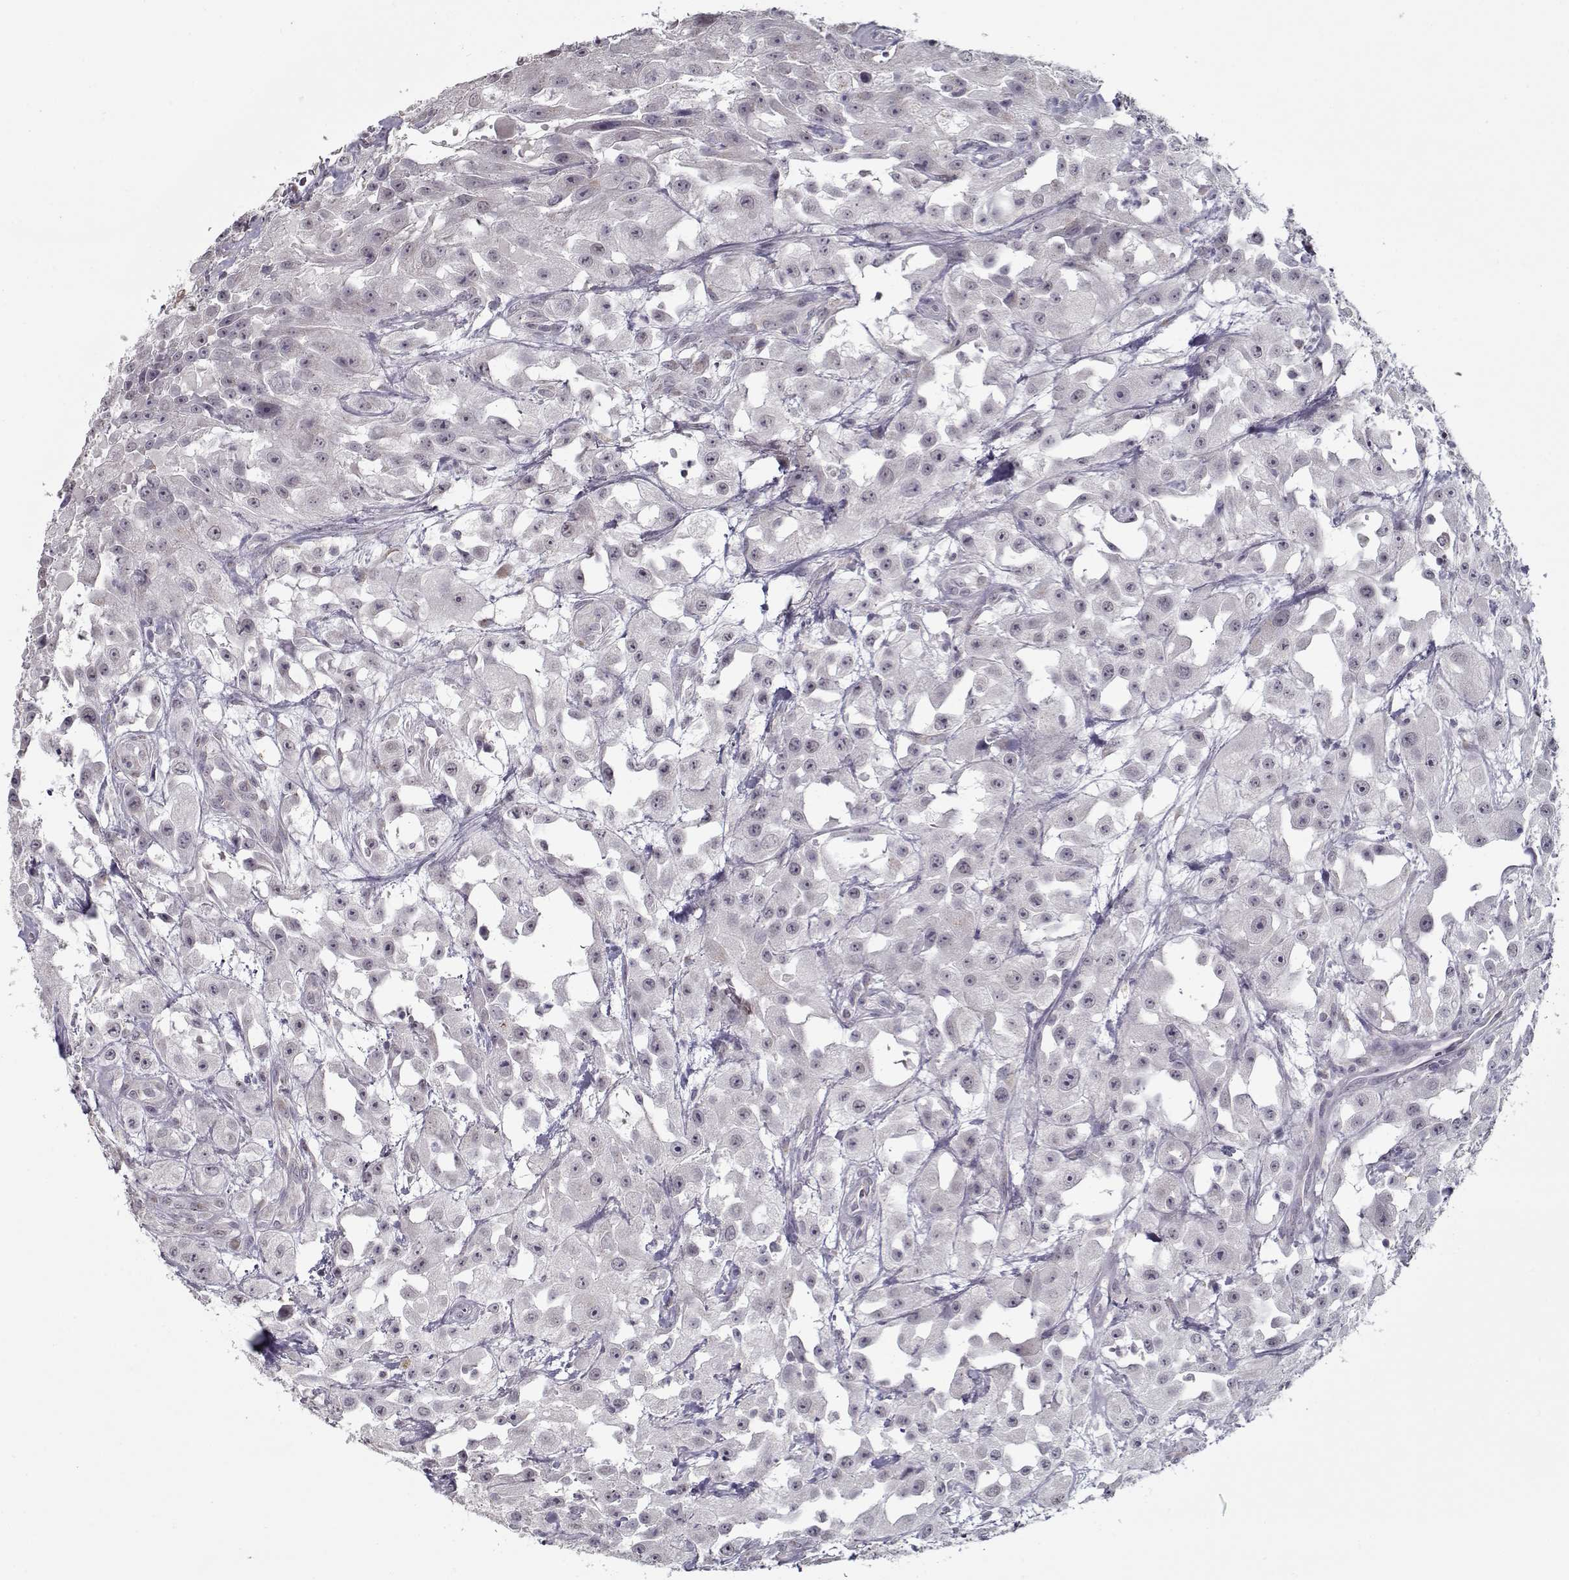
{"staining": {"intensity": "negative", "quantity": "none", "location": "none"}, "tissue": "urothelial cancer", "cell_type": "Tumor cells", "image_type": "cancer", "snomed": [{"axis": "morphology", "description": "Urothelial carcinoma, High grade"}, {"axis": "topography", "description": "Urinary bladder"}], "caption": "Immunohistochemistry (IHC) histopathology image of neoplastic tissue: urothelial cancer stained with DAB reveals no significant protein positivity in tumor cells.", "gene": "SEC16B", "patient": {"sex": "male", "age": 79}}